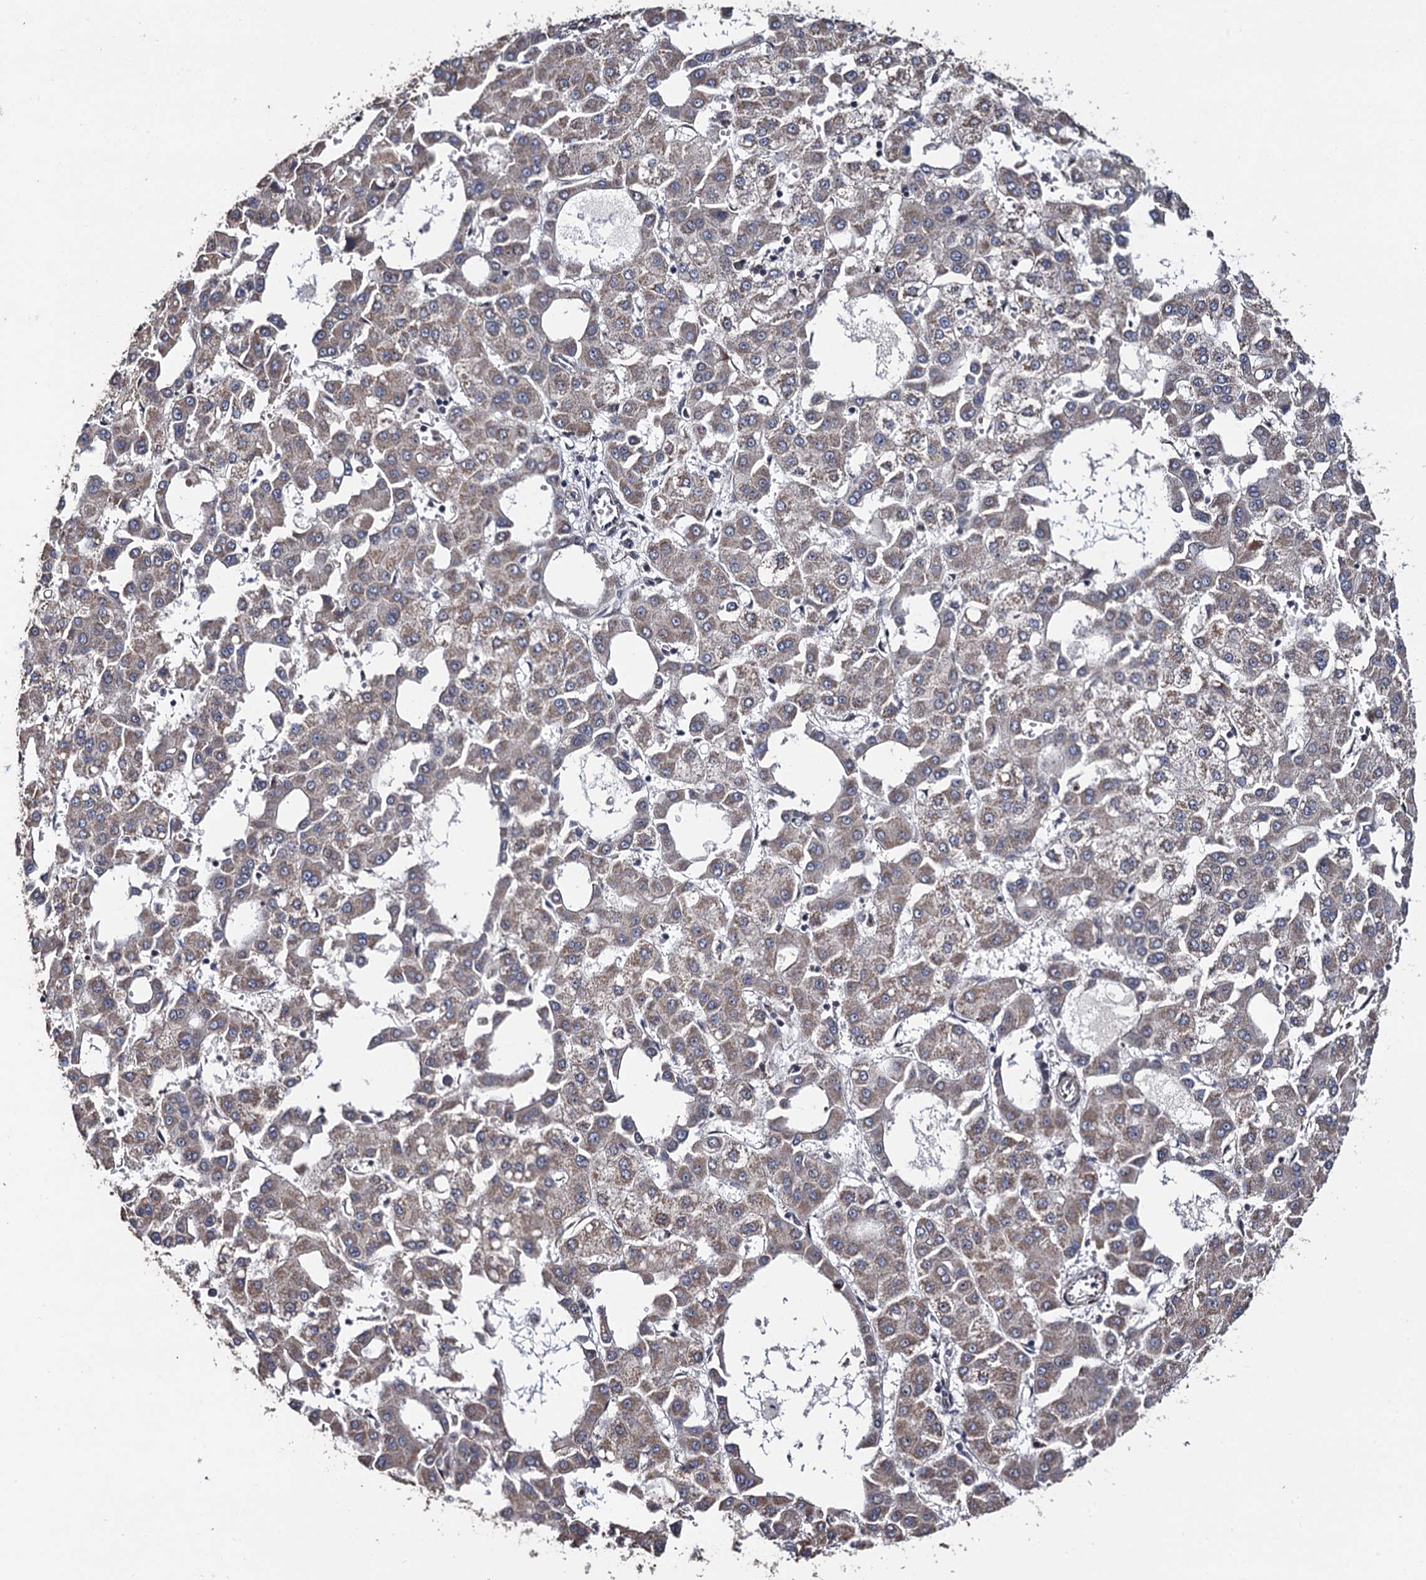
{"staining": {"intensity": "weak", "quantity": "25%-75%", "location": "cytoplasmic/membranous"}, "tissue": "liver cancer", "cell_type": "Tumor cells", "image_type": "cancer", "snomed": [{"axis": "morphology", "description": "Carcinoma, Hepatocellular, NOS"}, {"axis": "topography", "description": "Liver"}], "caption": "IHC of human hepatocellular carcinoma (liver) demonstrates low levels of weak cytoplasmic/membranous expression in approximately 25%-75% of tumor cells.", "gene": "LRRC63", "patient": {"sex": "male", "age": 47}}